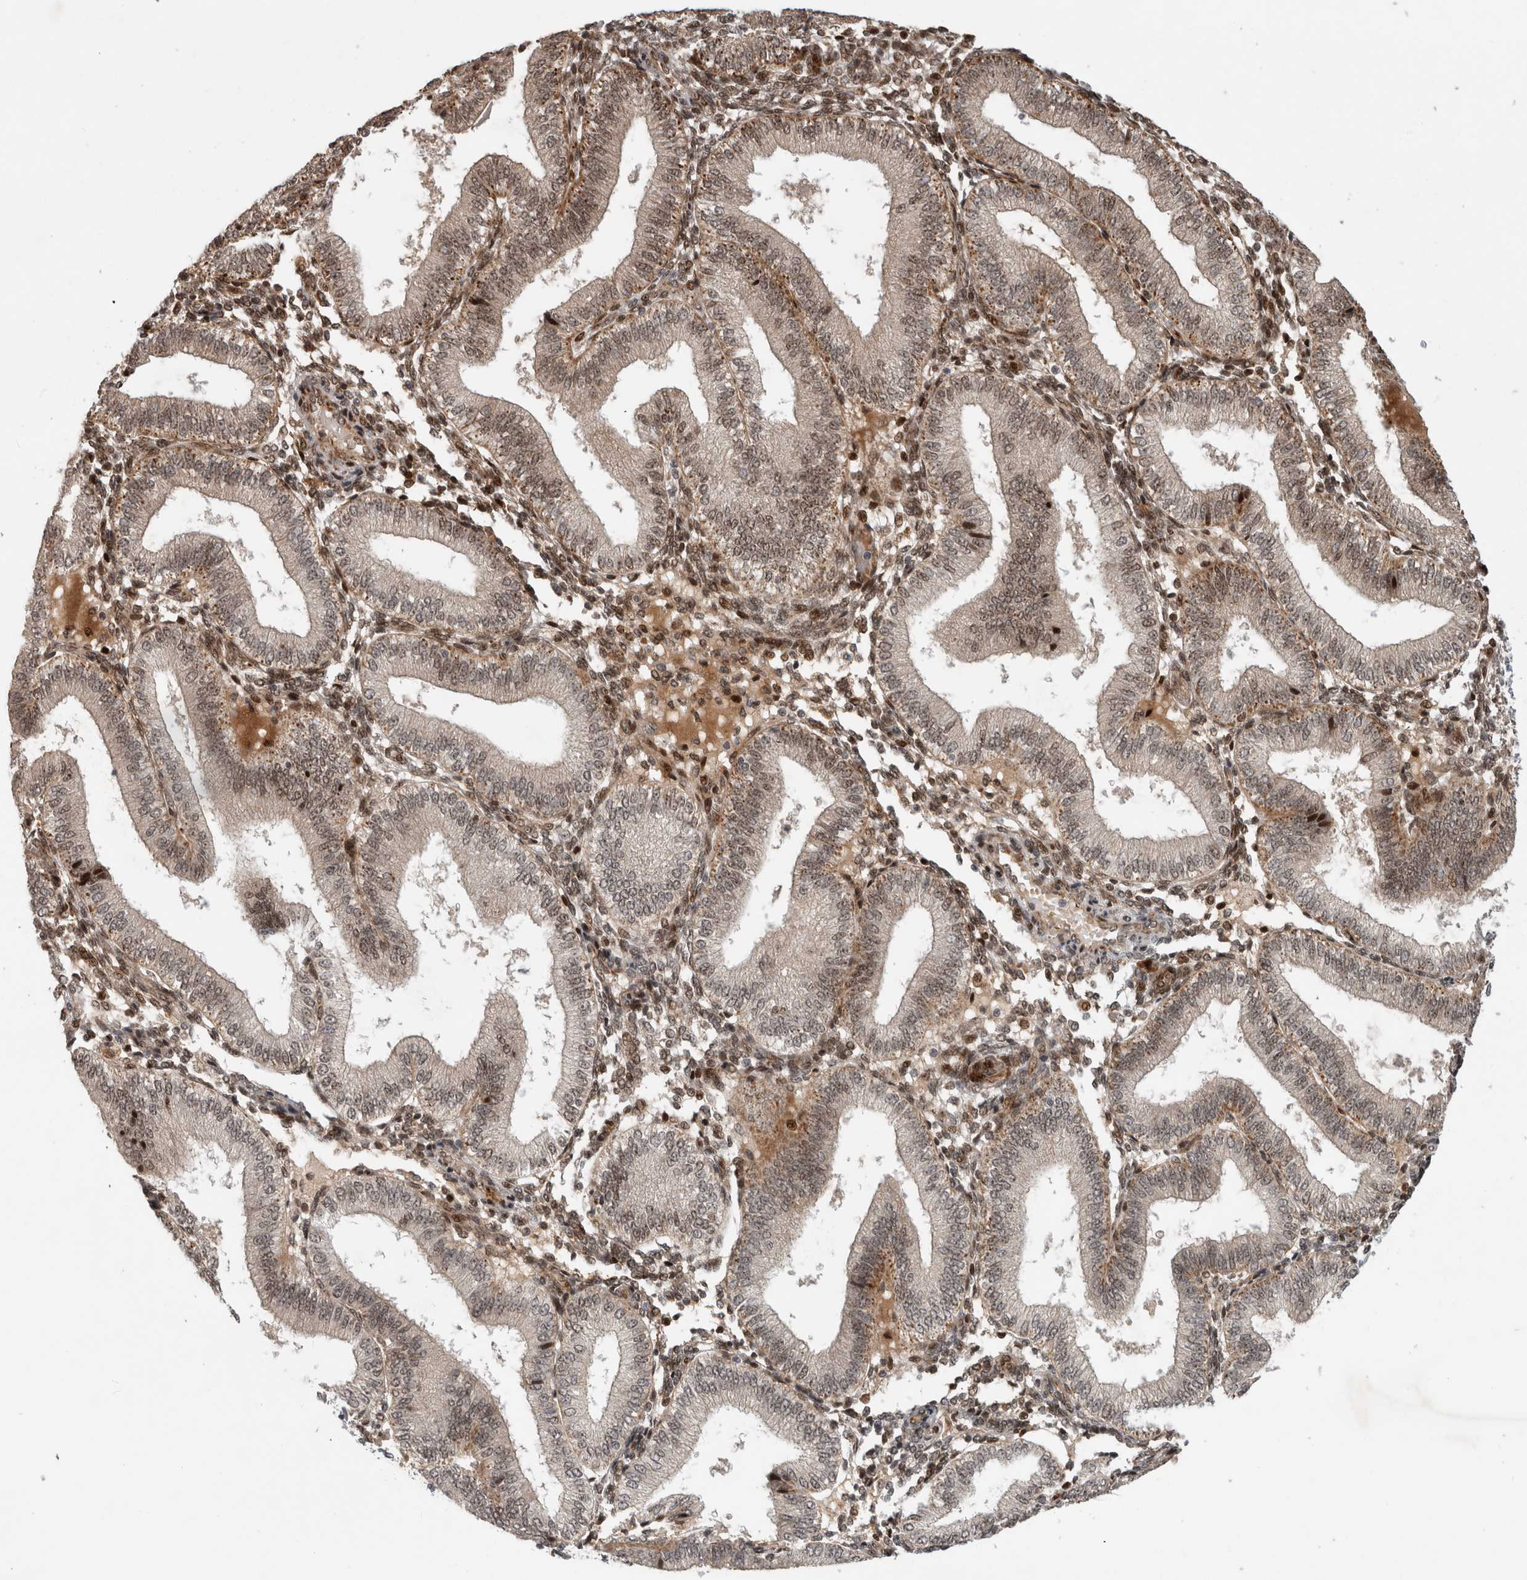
{"staining": {"intensity": "moderate", "quantity": "25%-75%", "location": "cytoplasmic/membranous,nuclear"}, "tissue": "endometrium", "cell_type": "Cells in endometrial stroma", "image_type": "normal", "snomed": [{"axis": "morphology", "description": "Normal tissue, NOS"}, {"axis": "topography", "description": "Endometrium"}], "caption": "Immunohistochemical staining of unremarkable endometrium exhibits medium levels of moderate cytoplasmic/membranous,nuclear staining in about 25%-75% of cells in endometrial stroma.", "gene": "INSRR", "patient": {"sex": "female", "age": 39}}